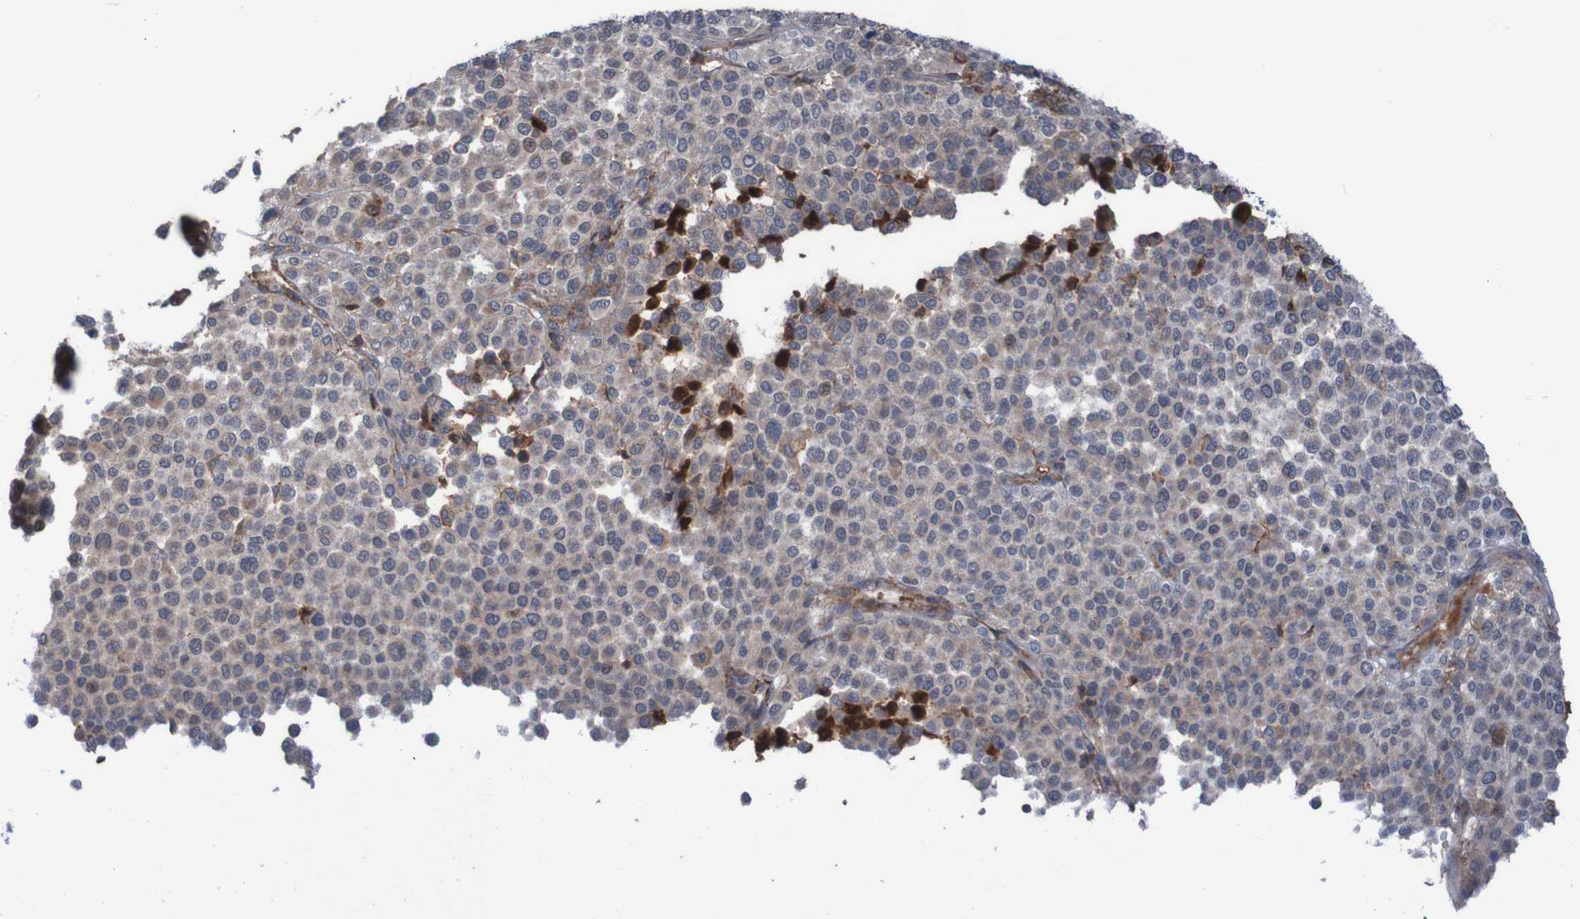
{"staining": {"intensity": "weak", "quantity": ">75%", "location": "cytoplasmic/membranous"}, "tissue": "melanoma", "cell_type": "Tumor cells", "image_type": "cancer", "snomed": [{"axis": "morphology", "description": "Malignant melanoma, Metastatic site"}, {"axis": "topography", "description": "Pancreas"}], "caption": "The micrograph exhibits immunohistochemical staining of melanoma. There is weak cytoplasmic/membranous positivity is appreciated in about >75% of tumor cells. The staining was performed using DAB (3,3'-diaminobenzidine) to visualize the protein expression in brown, while the nuclei were stained in blue with hematoxylin (Magnification: 20x).", "gene": "PDGFB", "patient": {"sex": "female", "age": 30}}